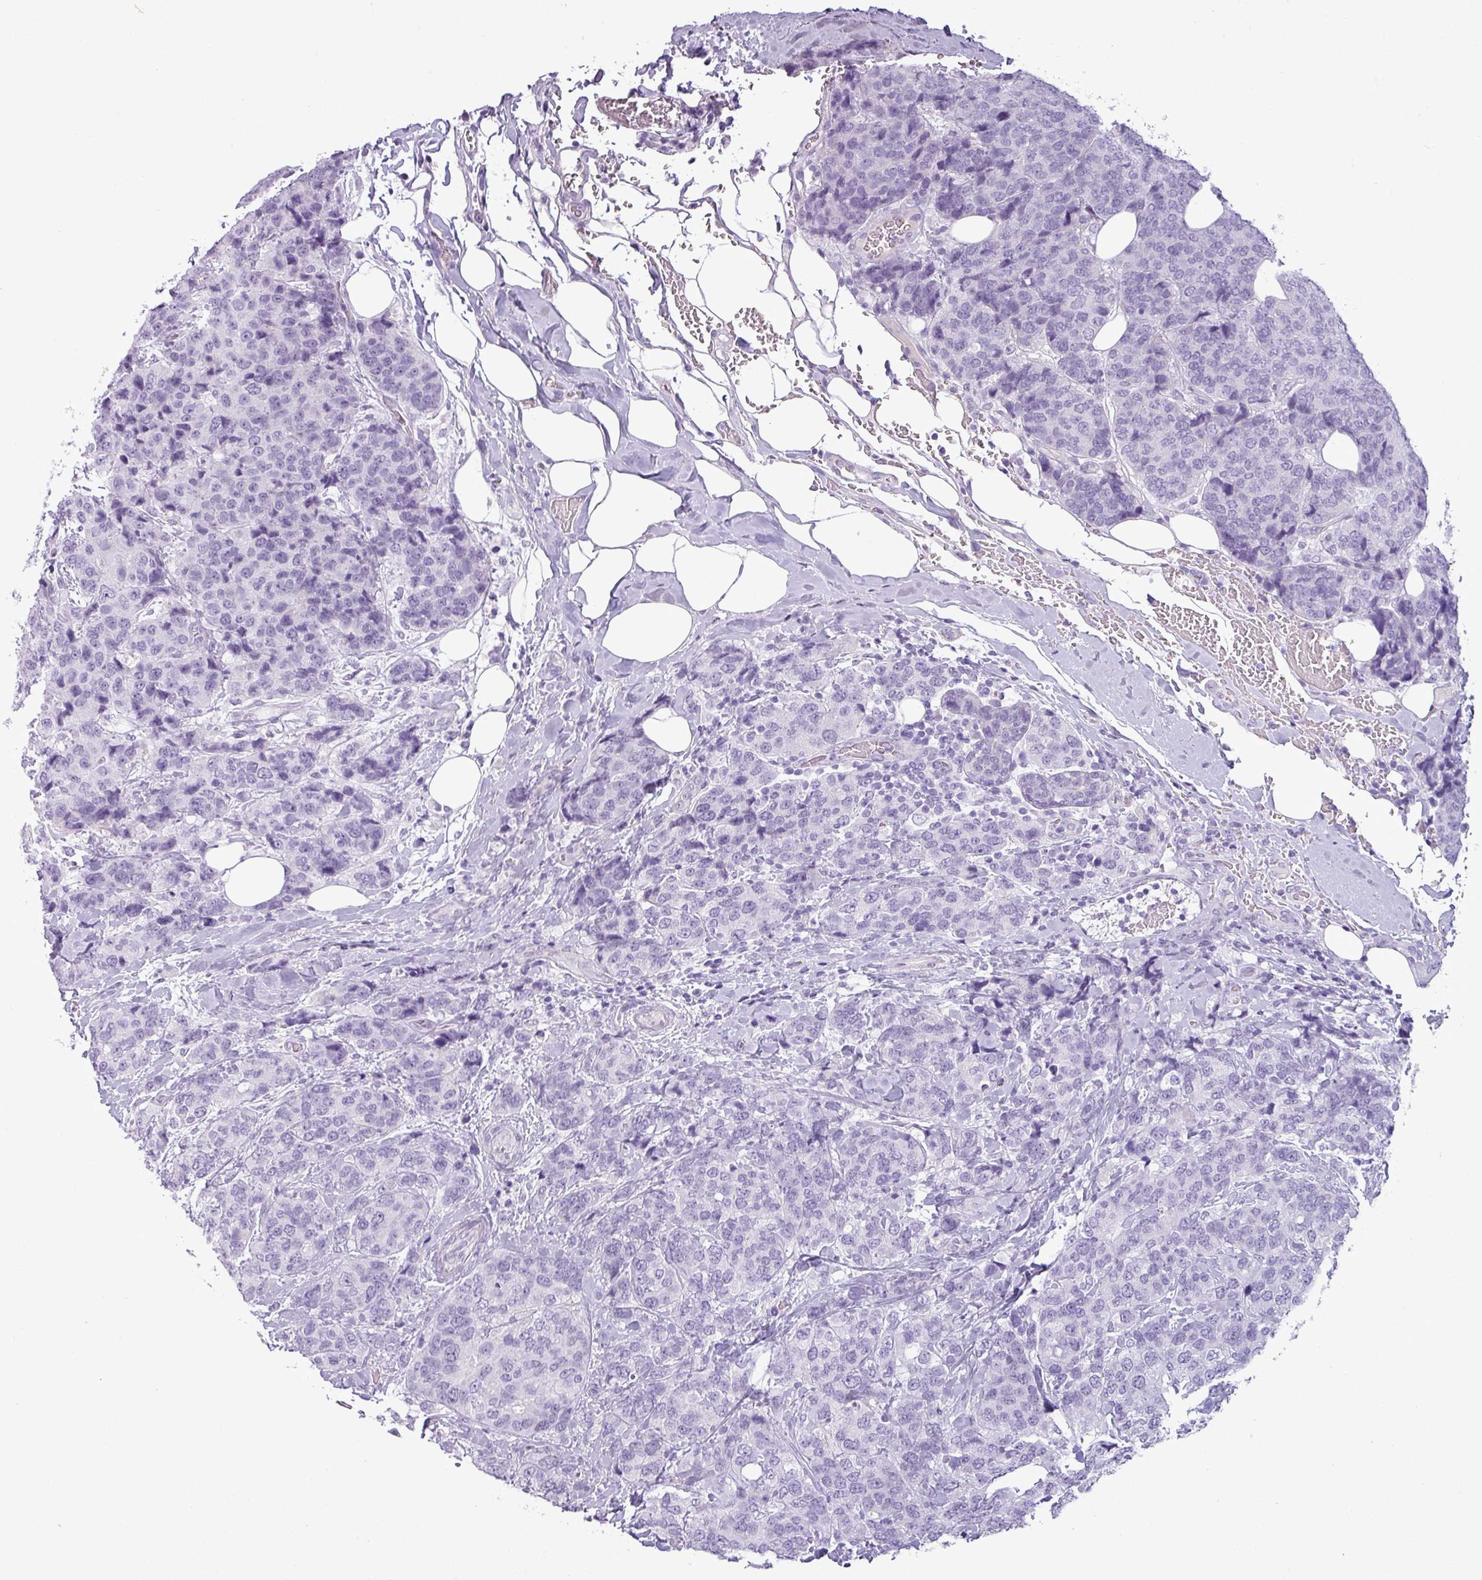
{"staining": {"intensity": "negative", "quantity": "none", "location": "none"}, "tissue": "breast cancer", "cell_type": "Tumor cells", "image_type": "cancer", "snomed": [{"axis": "morphology", "description": "Lobular carcinoma"}, {"axis": "topography", "description": "Breast"}], "caption": "DAB (3,3'-diaminobenzidine) immunohistochemical staining of breast cancer shows no significant staining in tumor cells. Brightfield microscopy of IHC stained with DAB (3,3'-diaminobenzidine) (brown) and hematoxylin (blue), captured at high magnification.", "gene": "CDH16", "patient": {"sex": "female", "age": 59}}